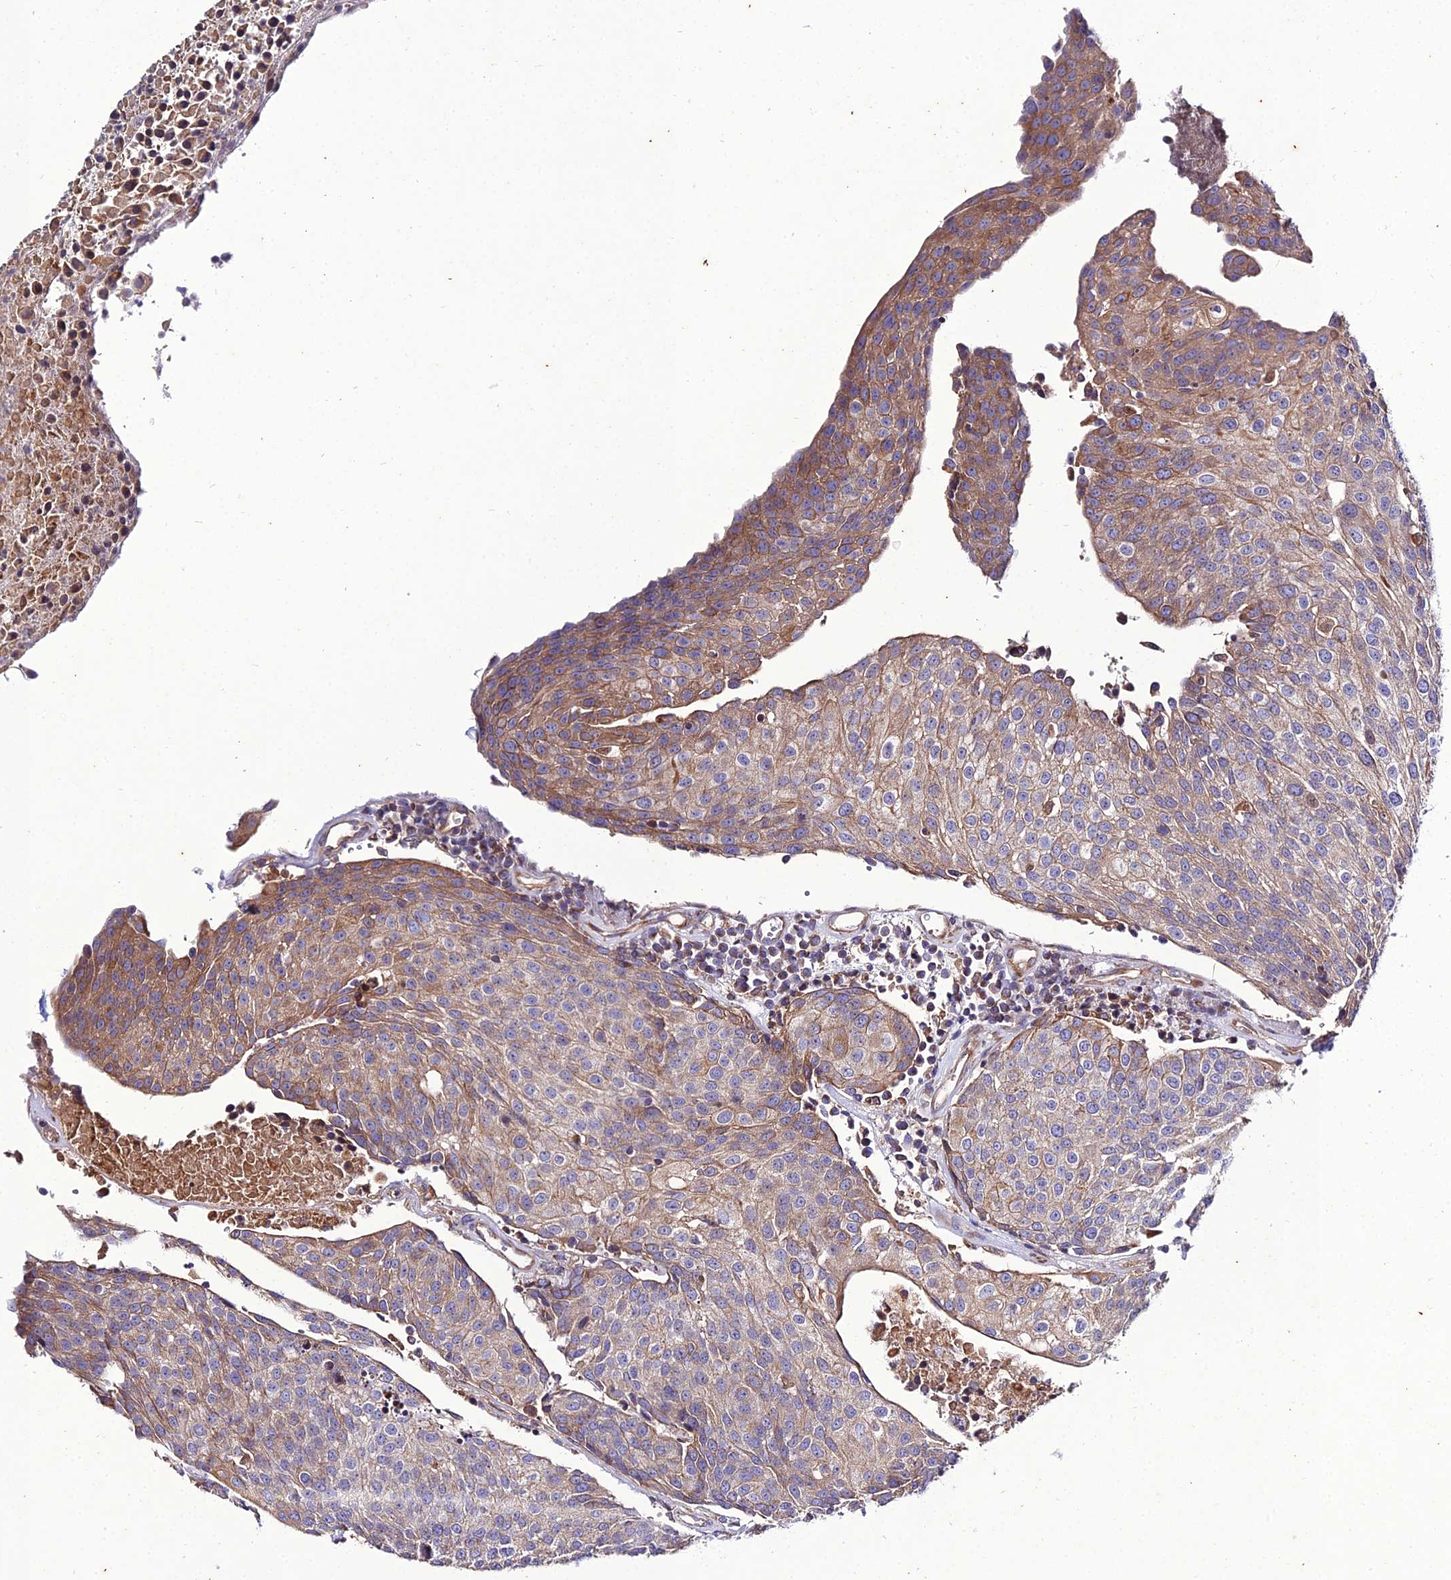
{"staining": {"intensity": "moderate", "quantity": "25%-75%", "location": "cytoplasmic/membranous"}, "tissue": "urothelial cancer", "cell_type": "Tumor cells", "image_type": "cancer", "snomed": [{"axis": "morphology", "description": "Urothelial carcinoma, High grade"}, {"axis": "topography", "description": "Urinary bladder"}], "caption": "About 25%-75% of tumor cells in urothelial cancer exhibit moderate cytoplasmic/membranous protein positivity as visualized by brown immunohistochemical staining.", "gene": "ARL6IP1", "patient": {"sex": "female", "age": 85}}